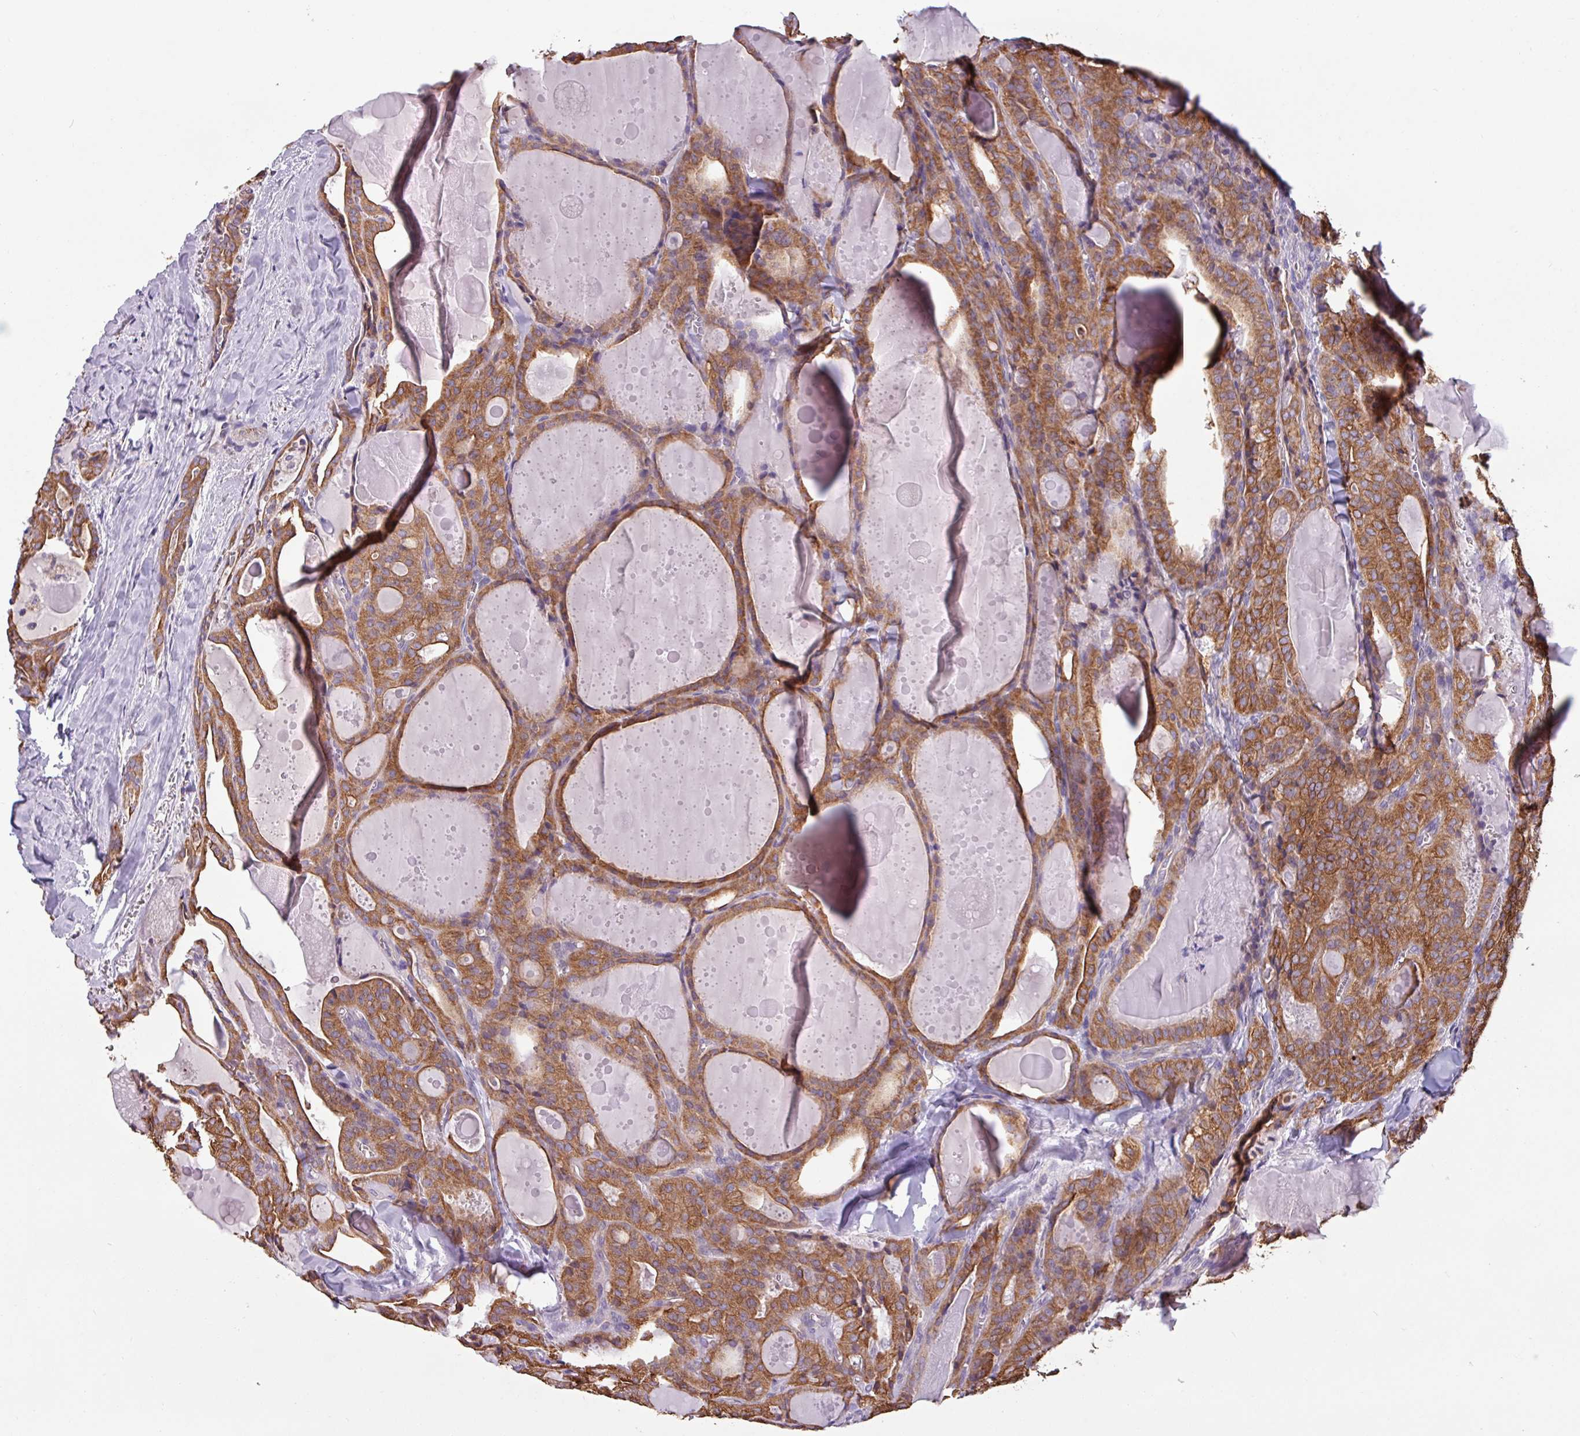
{"staining": {"intensity": "strong", "quantity": ">75%", "location": "cytoplasmic/membranous"}, "tissue": "thyroid cancer", "cell_type": "Tumor cells", "image_type": "cancer", "snomed": [{"axis": "morphology", "description": "Papillary adenocarcinoma, NOS"}, {"axis": "topography", "description": "Thyroid gland"}], "caption": "IHC (DAB (3,3'-diaminobenzidine)) staining of thyroid papillary adenocarcinoma exhibits strong cytoplasmic/membranous protein staining in about >75% of tumor cells.", "gene": "CAMK1", "patient": {"sex": "male", "age": 52}}